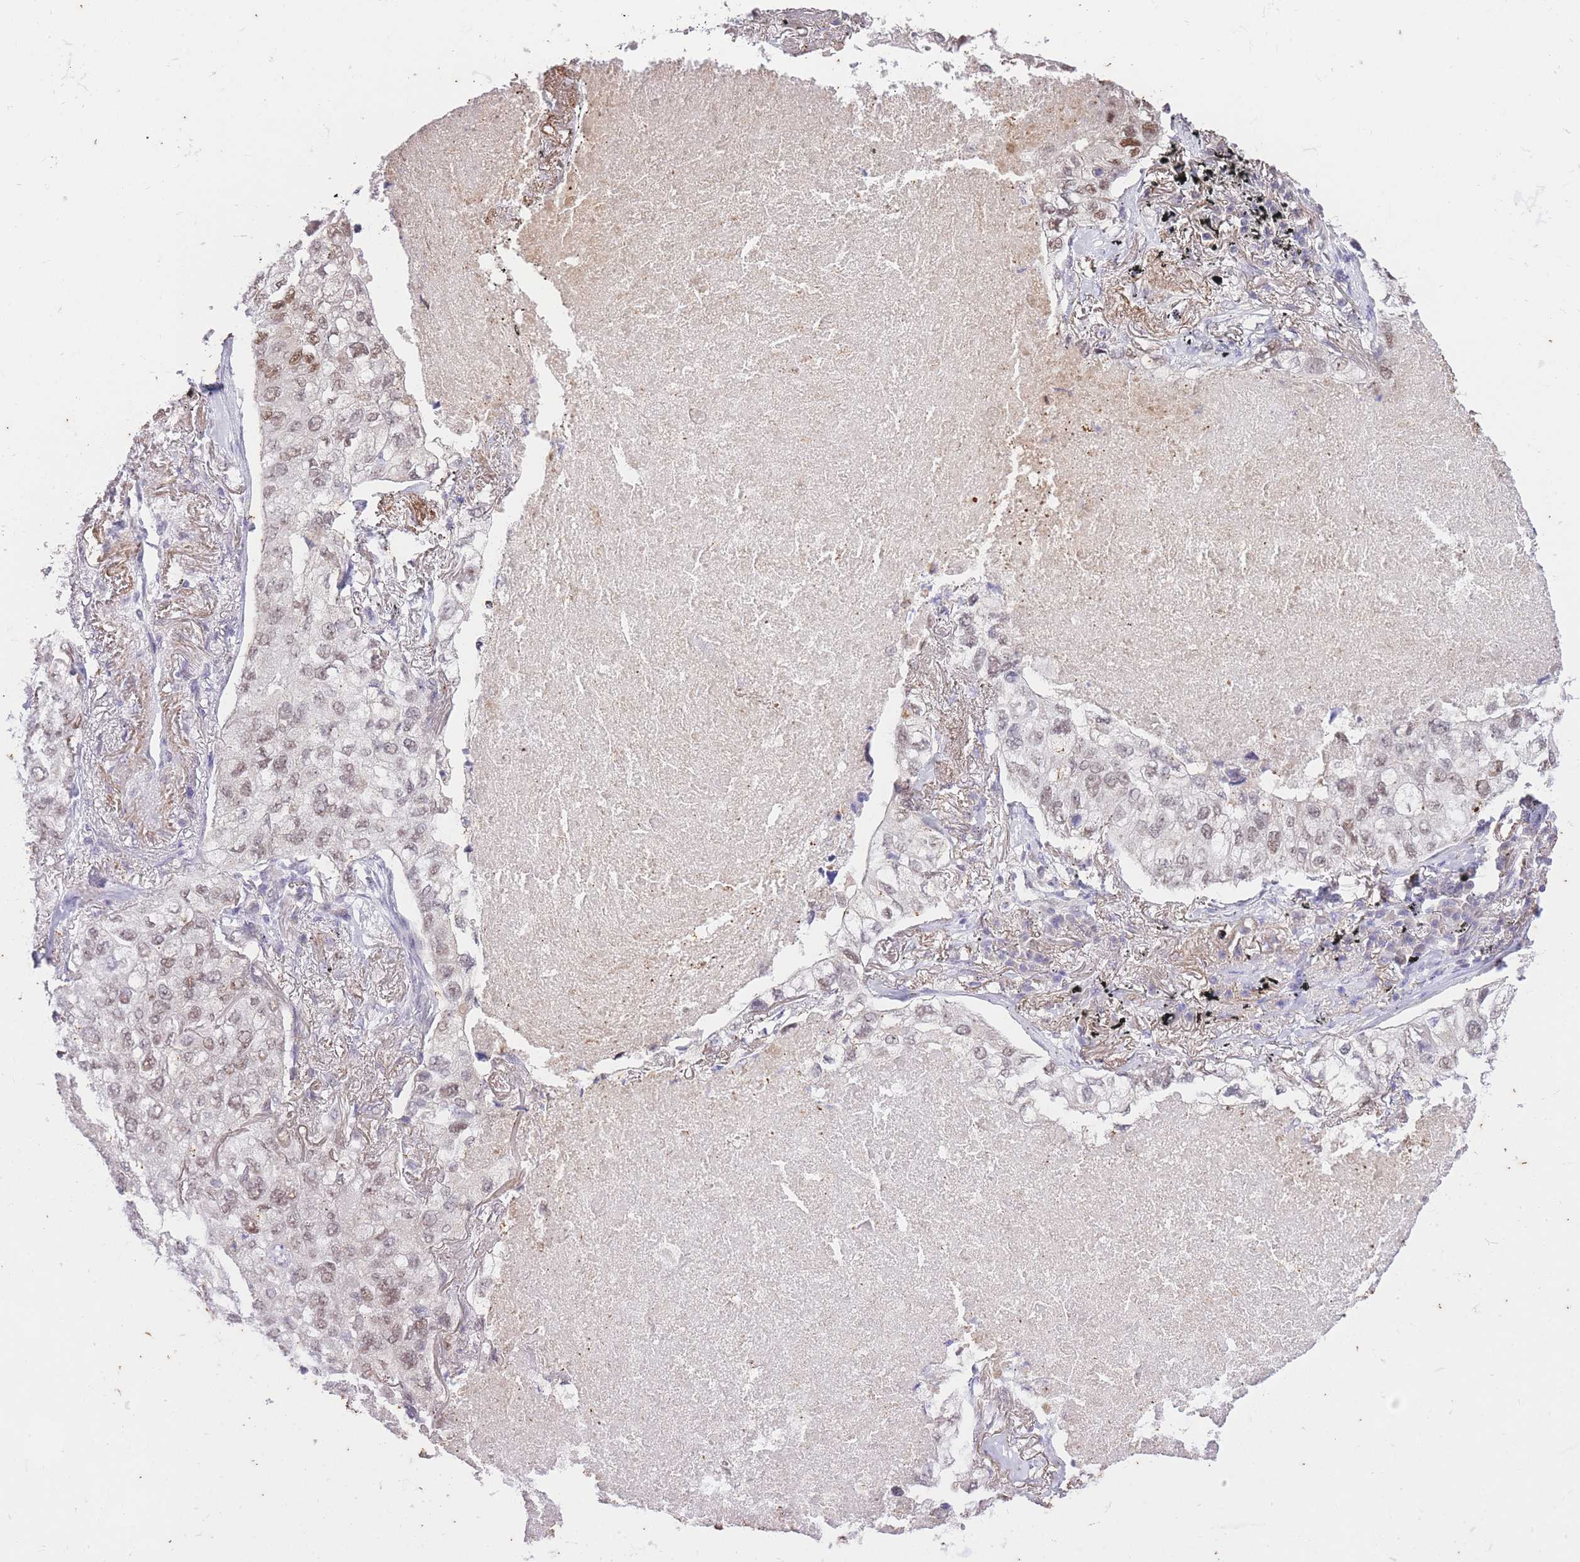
{"staining": {"intensity": "moderate", "quantity": ">75%", "location": "nuclear"}, "tissue": "lung cancer", "cell_type": "Tumor cells", "image_type": "cancer", "snomed": [{"axis": "morphology", "description": "Adenocarcinoma, NOS"}, {"axis": "topography", "description": "Lung"}], "caption": "Brown immunohistochemical staining in lung cancer shows moderate nuclear positivity in approximately >75% of tumor cells.", "gene": "UBXN7", "patient": {"sex": "male", "age": 65}}